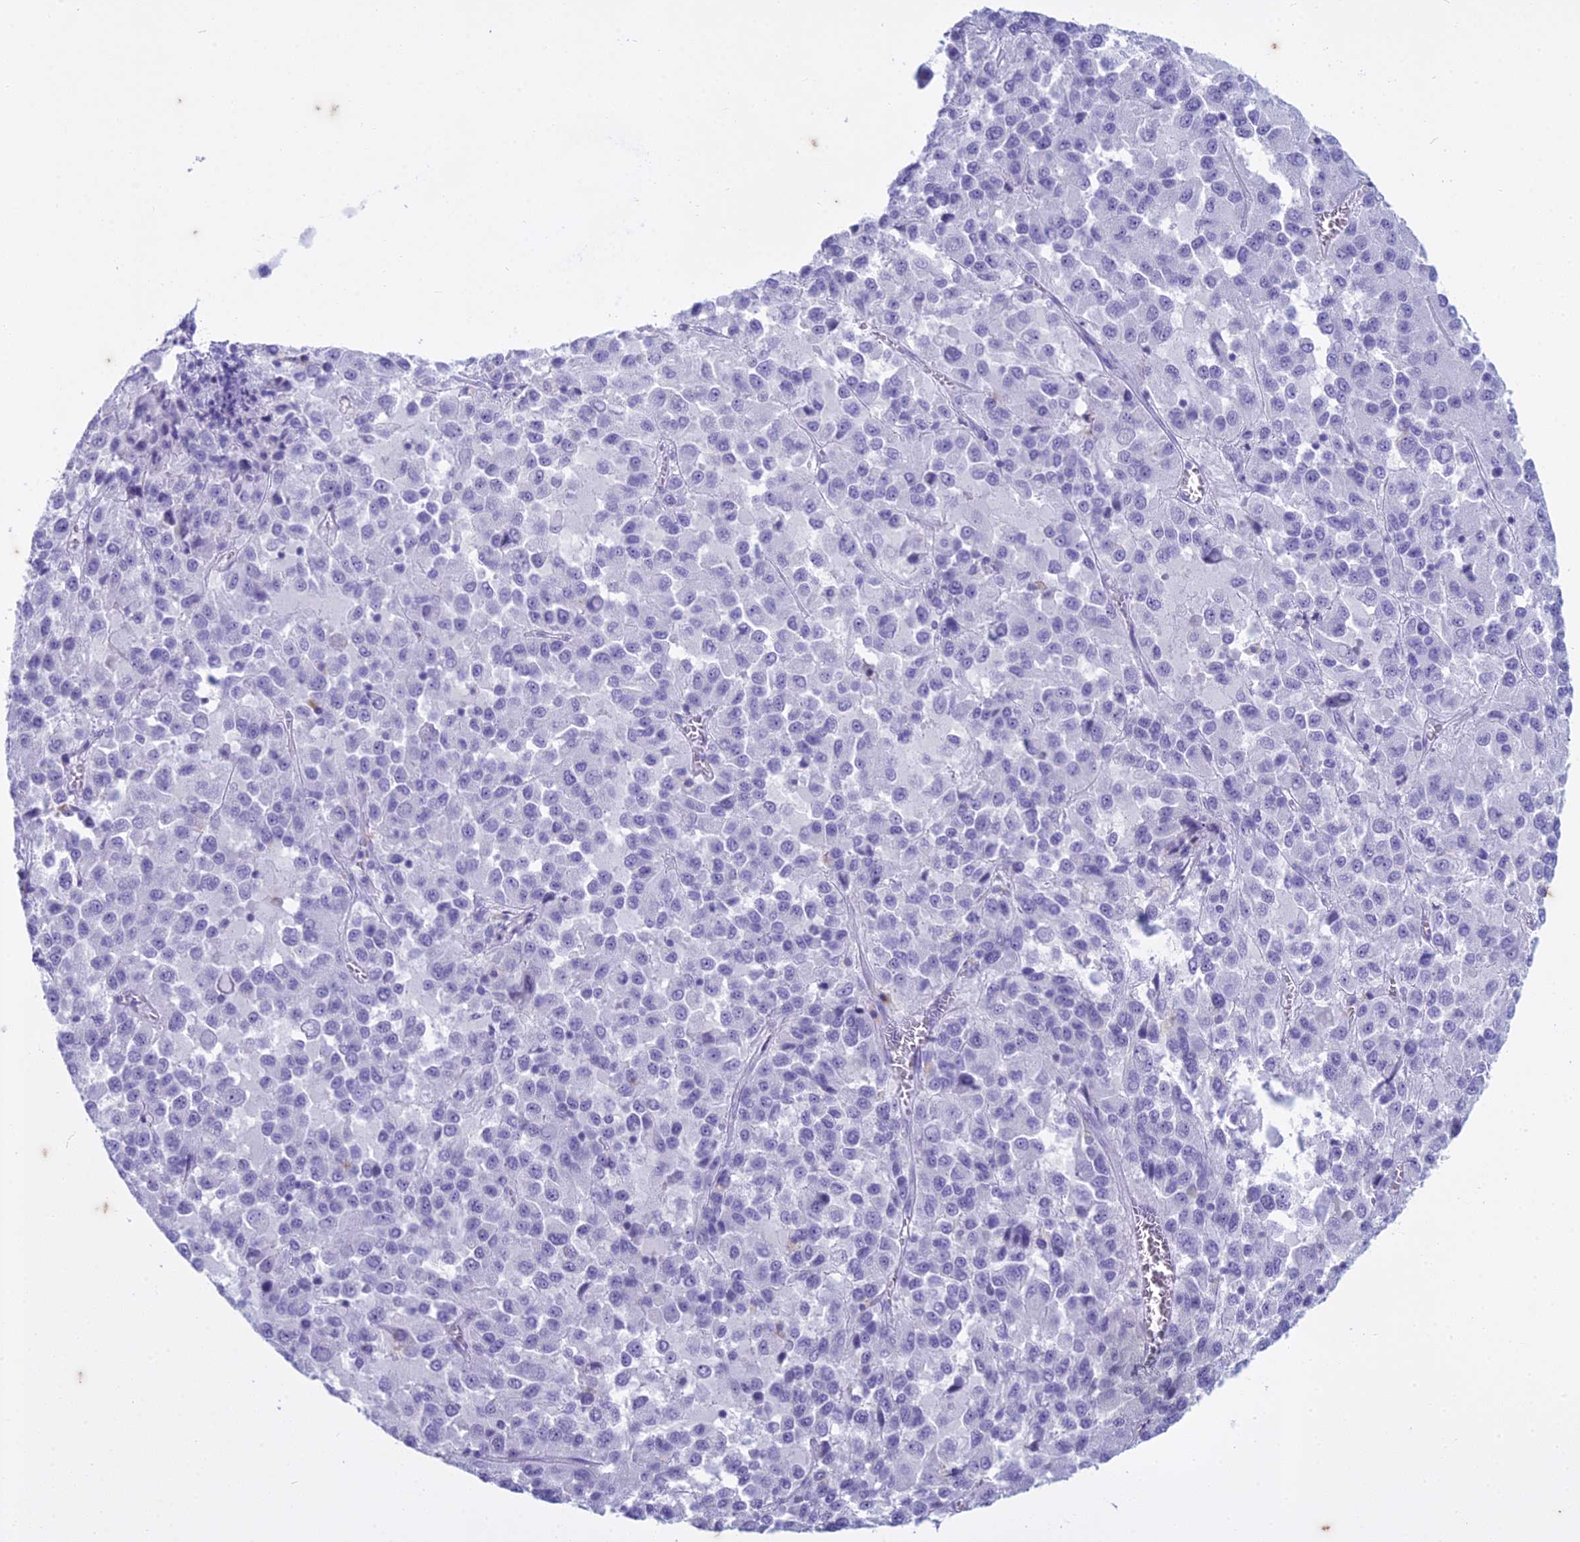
{"staining": {"intensity": "negative", "quantity": "none", "location": "none"}, "tissue": "melanoma", "cell_type": "Tumor cells", "image_type": "cancer", "snomed": [{"axis": "morphology", "description": "Malignant melanoma, Metastatic site"}, {"axis": "topography", "description": "Lung"}], "caption": "Immunohistochemical staining of melanoma shows no significant staining in tumor cells.", "gene": "HMGB4", "patient": {"sex": "male", "age": 64}}